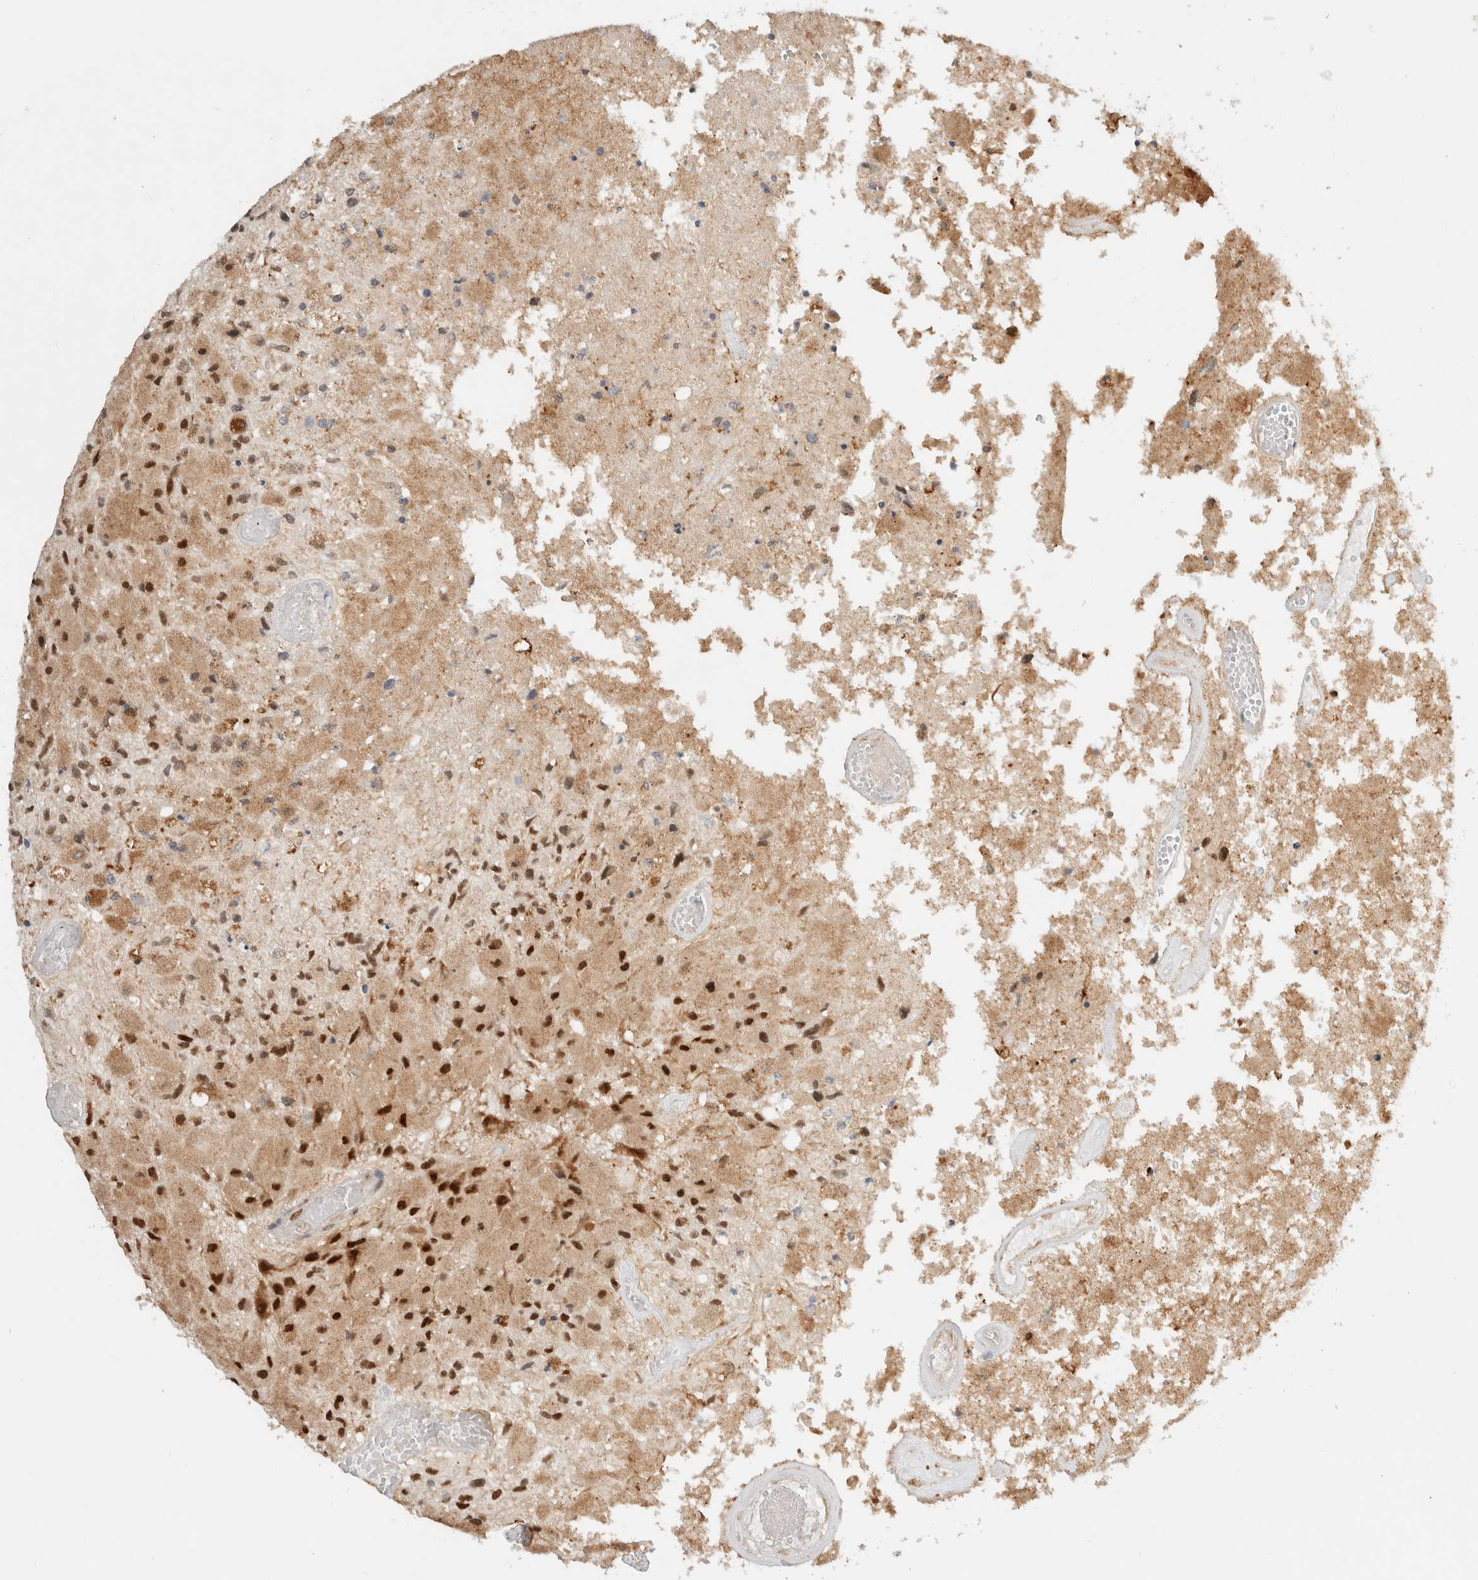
{"staining": {"intensity": "moderate", "quantity": ">75%", "location": "cytoplasmic/membranous,nuclear"}, "tissue": "glioma", "cell_type": "Tumor cells", "image_type": "cancer", "snomed": [{"axis": "morphology", "description": "Normal tissue, NOS"}, {"axis": "morphology", "description": "Glioma, malignant, High grade"}, {"axis": "topography", "description": "Cerebral cortex"}], "caption": "Protein analysis of high-grade glioma (malignant) tissue exhibits moderate cytoplasmic/membranous and nuclear positivity in approximately >75% of tumor cells.", "gene": "GTF2I", "patient": {"sex": "male", "age": 77}}